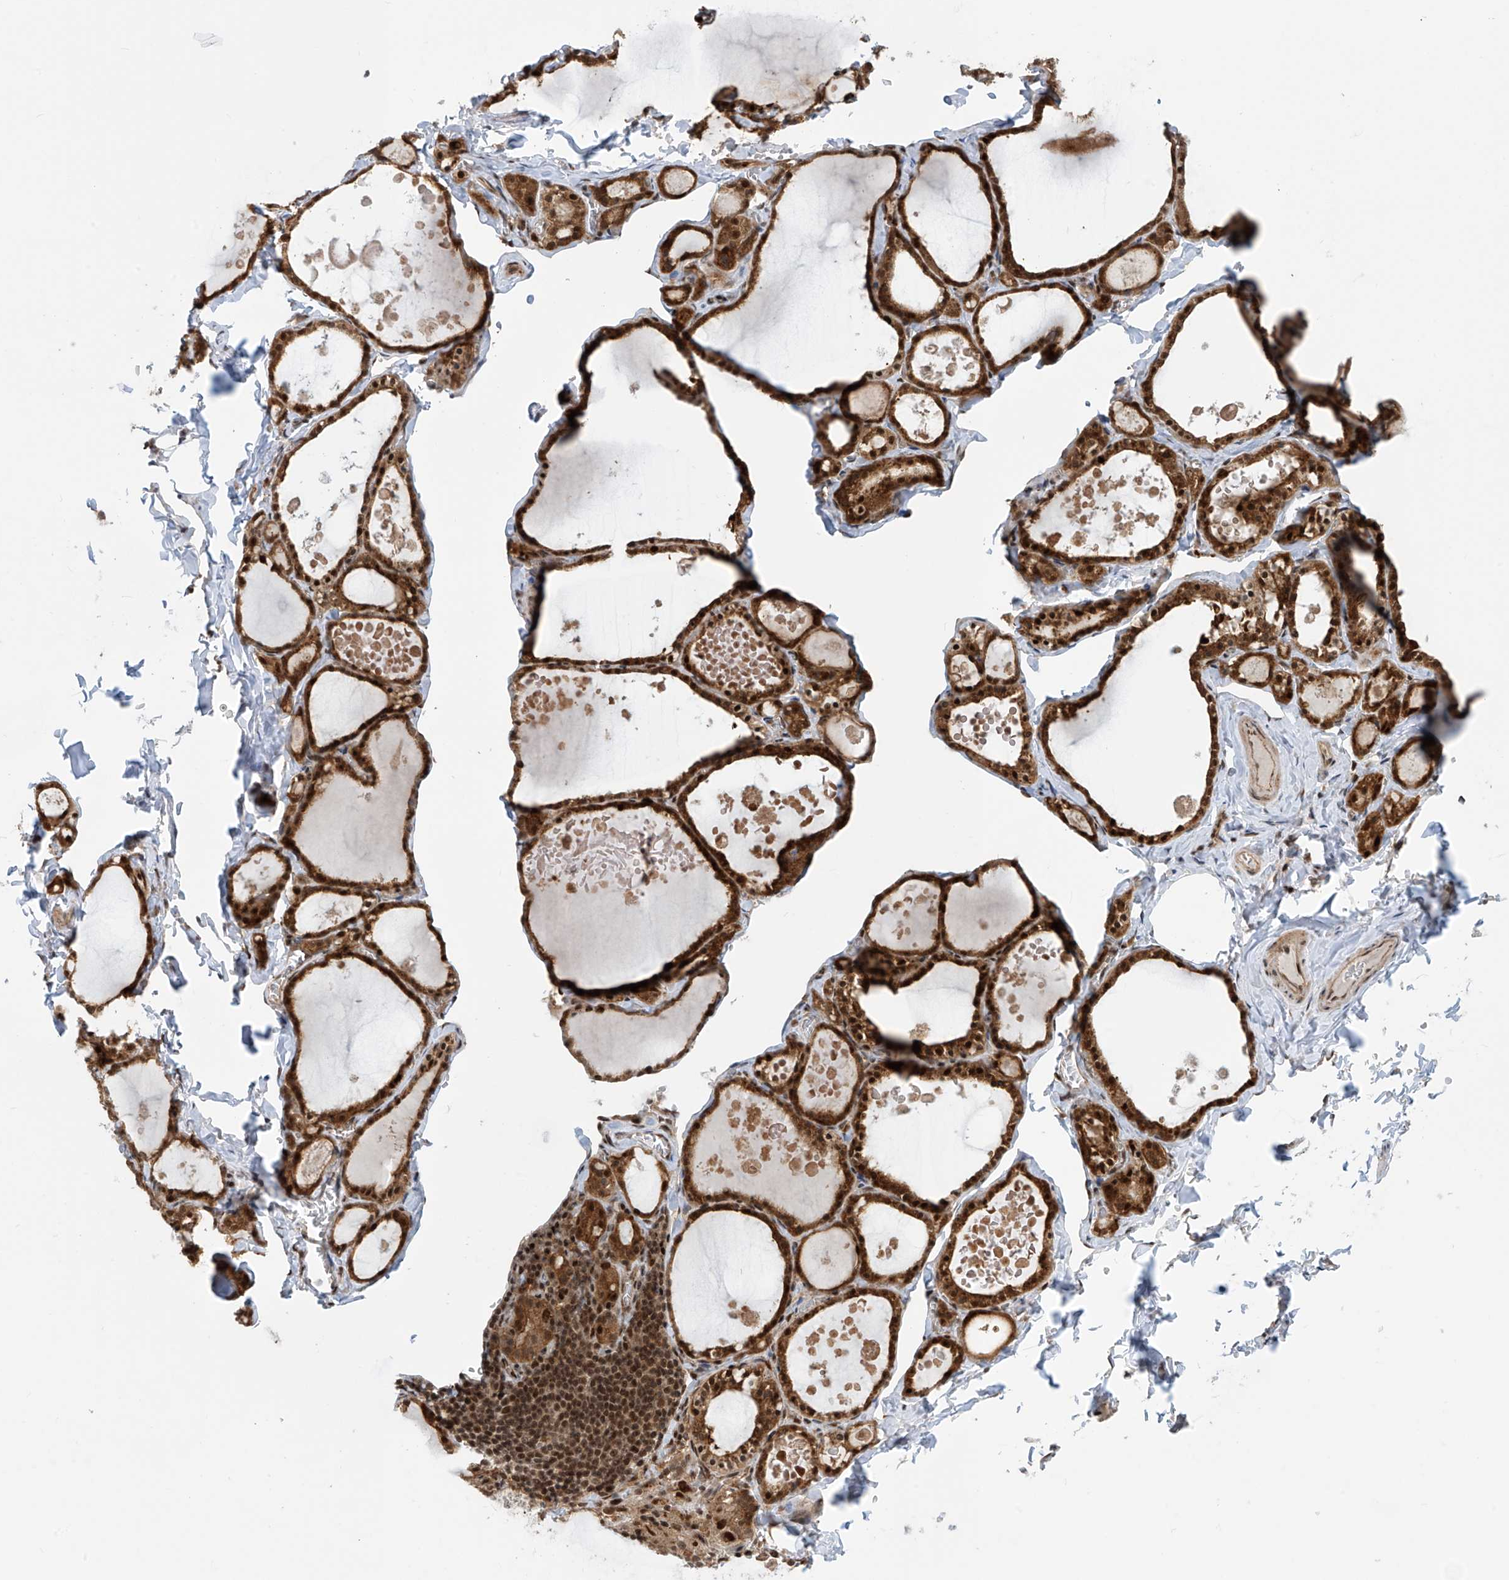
{"staining": {"intensity": "strong", "quantity": ">75%", "location": "cytoplasmic/membranous,nuclear"}, "tissue": "thyroid gland", "cell_type": "Glandular cells", "image_type": "normal", "snomed": [{"axis": "morphology", "description": "Normal tissue, NOS"}, {"axis": "topography", "description": "Thyroid gland"}], "caption": "This image shows normal thyroid gland stained with immunohistochemistry (IHC) to label a protein in brown. The cytoplasmic/membranous,nuclear of glandular cells show strong positivity for the protein. Nuclei are counter-stained blue.", "gene": "LAGE3", "patient": {"sex": "male", "age": 56}}